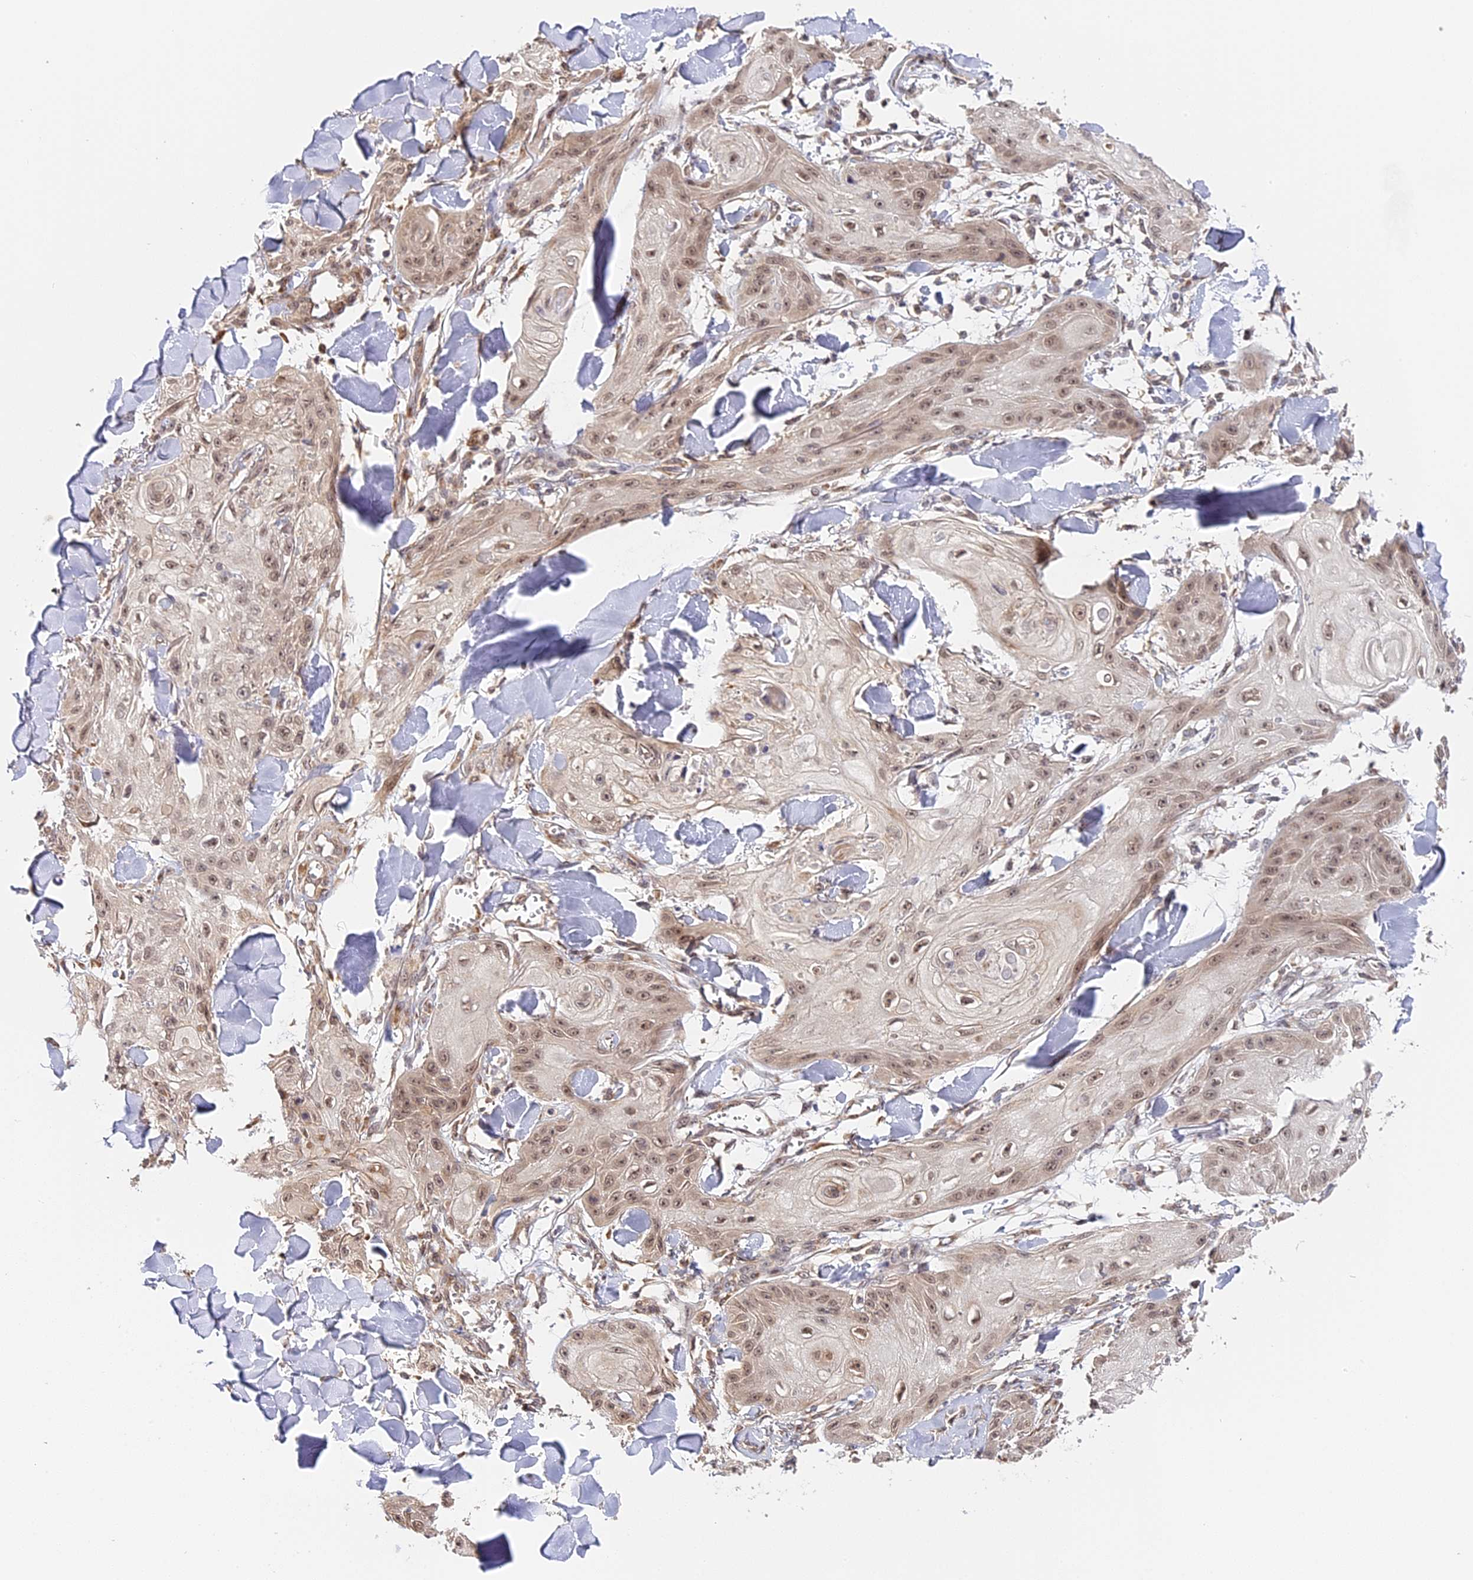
{"staining": {"intensity": "weak", "quantity": ">75%", "location": "nuclear"}, "tissue": "skin cancer", "cell_type": "Tumor cells", "image_type": "cancer", "snomed": [{"axis": "morphology", "description": "Squamous cell carcinoma, NOS"}, {"axis": "topography", "description": "Skin"}], "caption": "IHC (DAB) staining of squamous cell carcinoma (skin) displays weak nuclear protein positivity in approximately >75% of tumor cells. (IHC, brightfield microscopy, high magnification).", "gene": "IMPACT", "patient": {"sex": "male", "age": 74}}